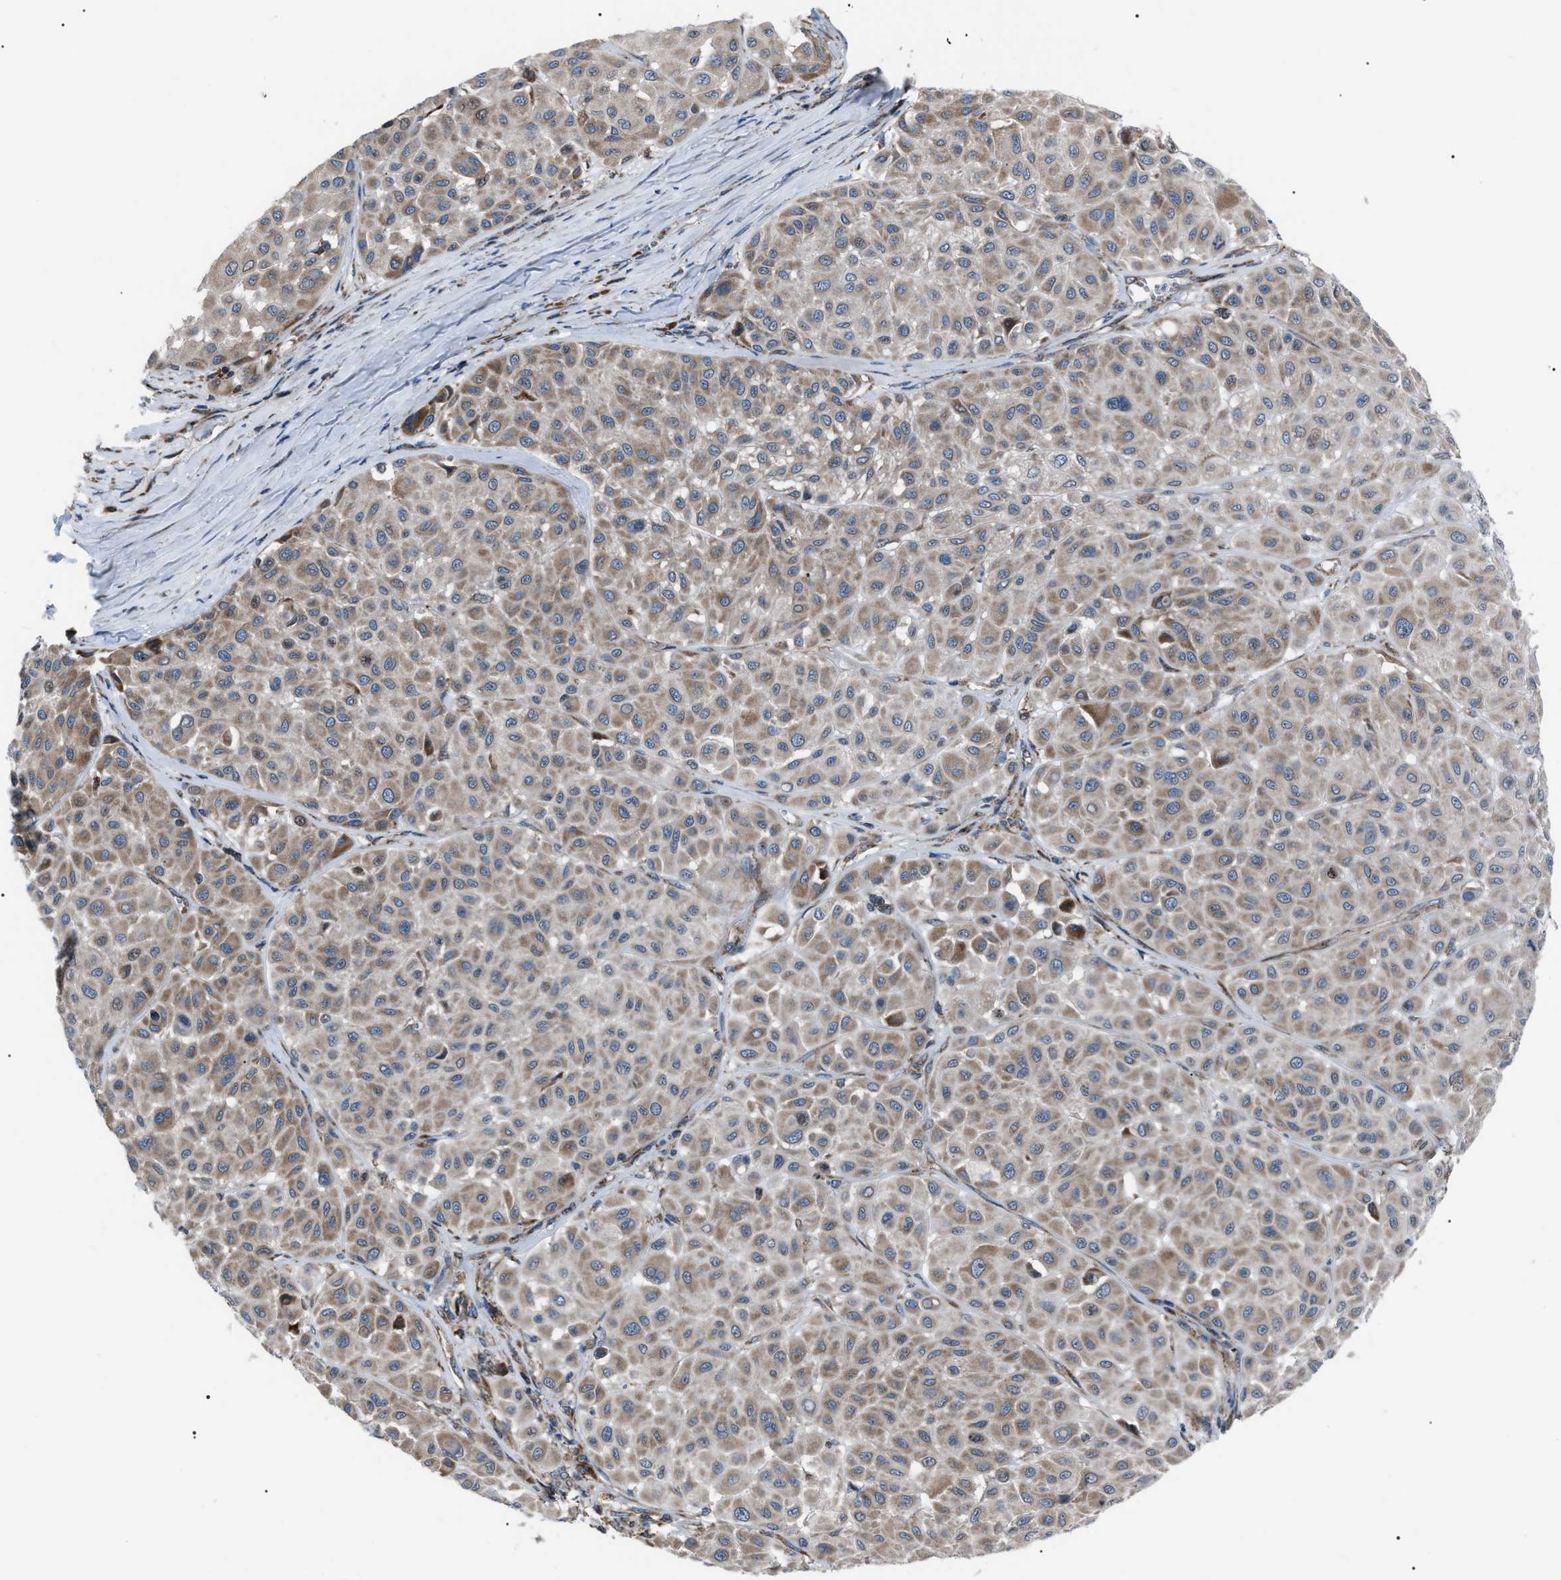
{"staining": {"intensity": "moderate", "quantity": ">75%", "location": "cytoplasmic/membranous"}, "tissue": "melanoma", "cell_type": "Tumor cells", "image_type": "cancer", "snomed": [{"axis": "morphology", "description": "Malignant melanoma, Metastatic site"}, {"axis": "topography", "description": "Soft tissue"}], "caption": "Protein expression analysis of human malignant melanoma (metastatic site) reveals moderate cytoplasmic/membranous positivity in approximately >75% of tumor cells. The staining was performed using DAB to visualize the protein expression in brown, while the nuclei were stained in blue with hematoxylin (Magnification: 20x).", "gene": "AGO2", "patient": {"sex": "male", "age": 41}}